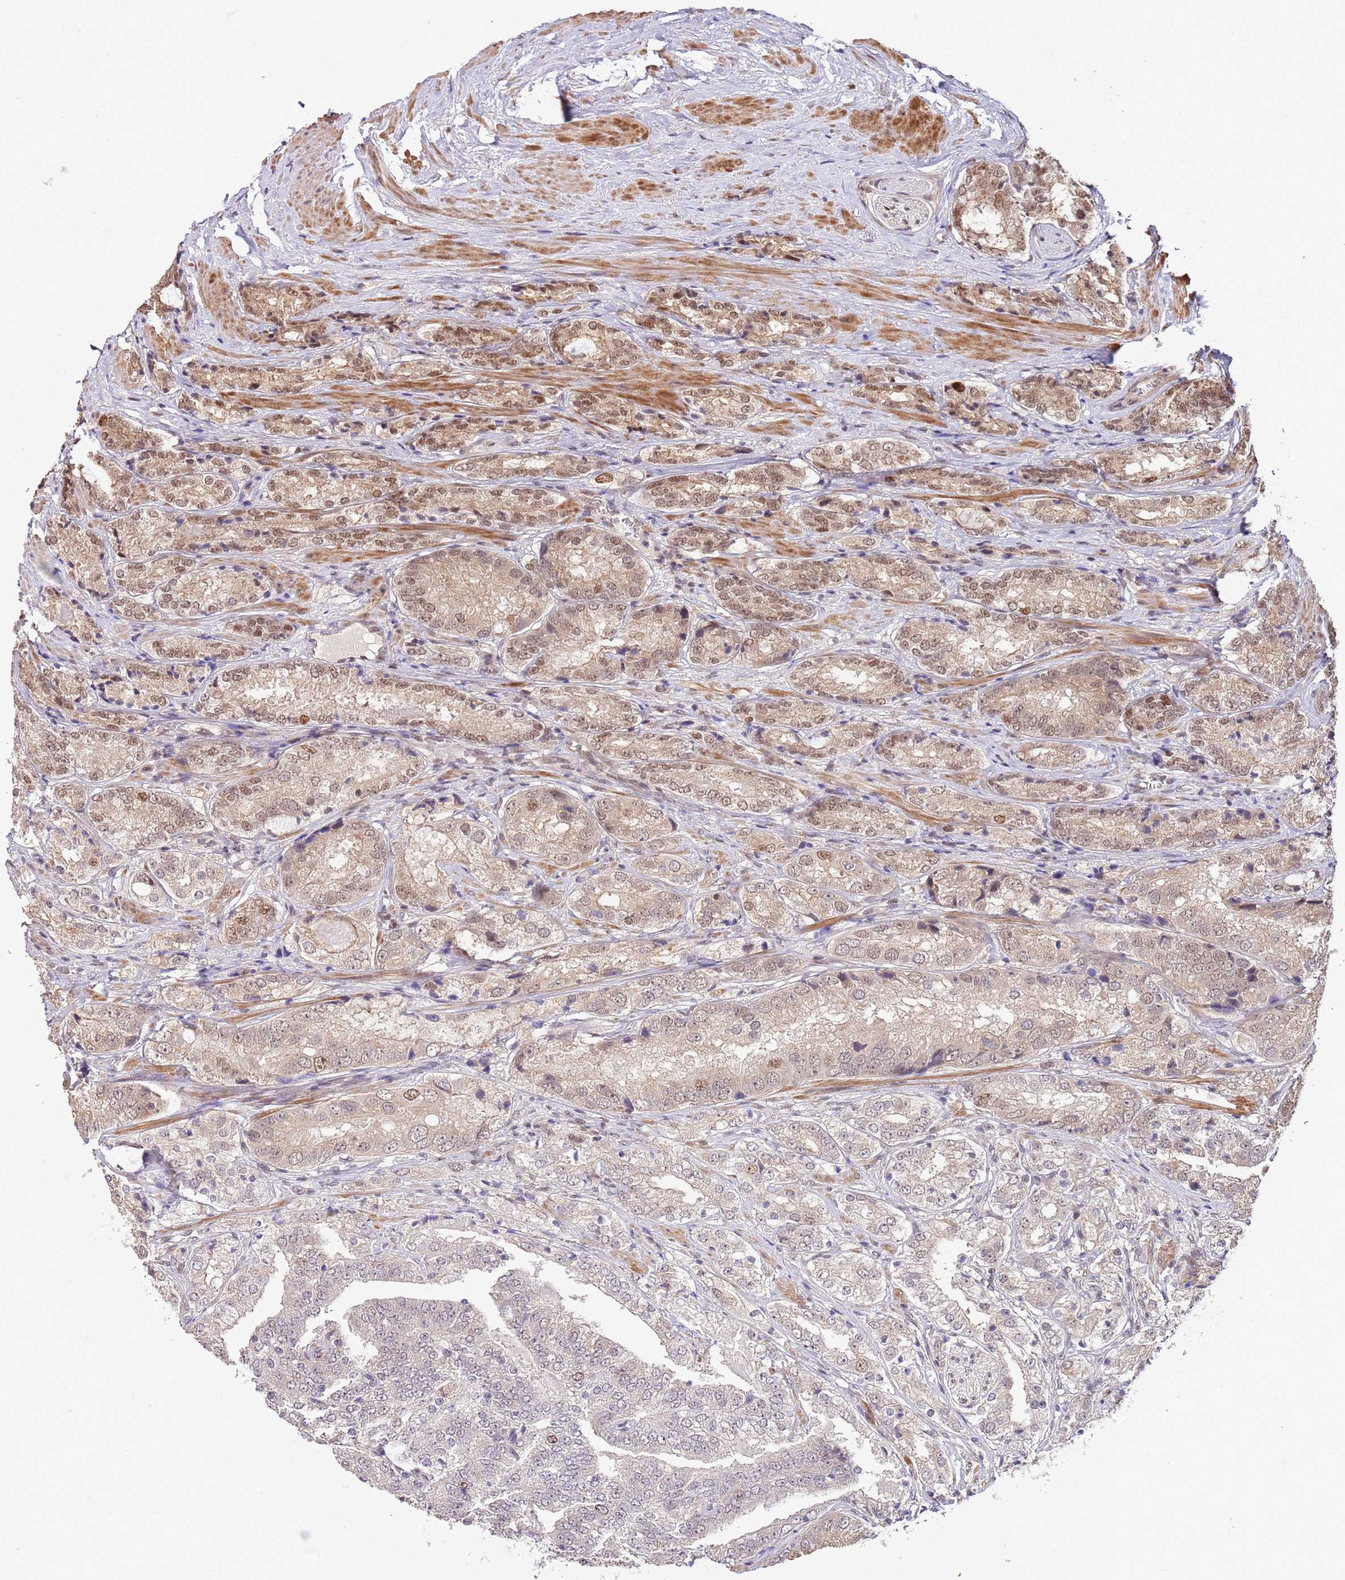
{"staining": {"intensity": "moderate", "quantity": "25%-75%", "location": "cytoplasmic/membranous,nuclear"}, "tissue": "prostate cancer", "cell_type": "Tumor cells", "image_type": "cancer", "snomed": [{"axis": "morphology", "description": "Adenocarcinoma, High grade"}, {"axis": "topography", "description": "Prostate"}], "caption": "Prostate cancer was stained to show a protein in brown. There is medium levels of moderate cytoplasmic/membranous and nuclear staining in about 25%-75% of tumor cells.", "gene": "RIF1", "patient": {"sex": "male", "age": 63}}